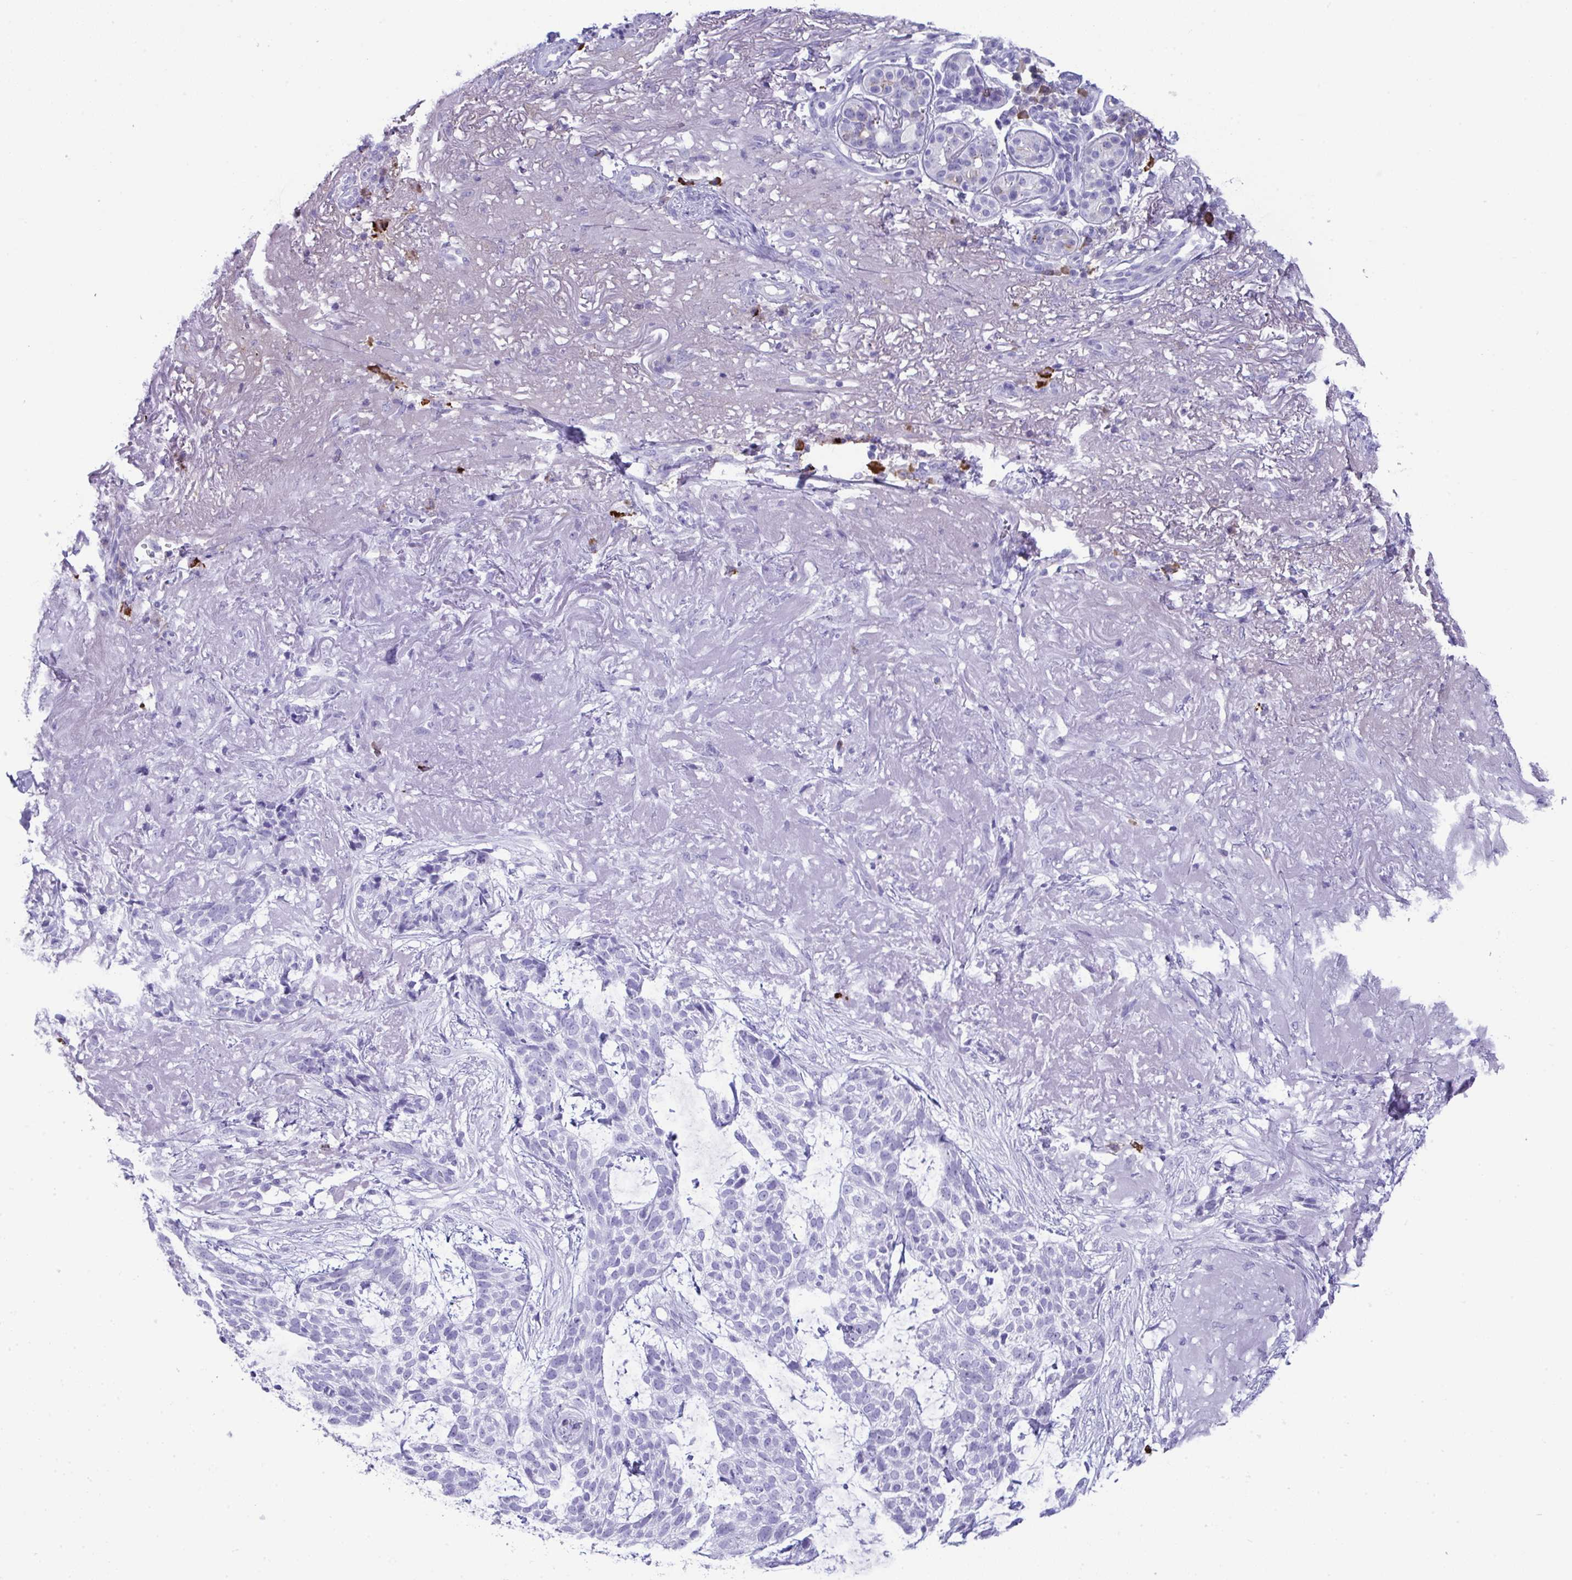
{"staining": {"intensity": "negative", "quantity": "none", "location": "none"}, "tissue": "skin cancer", "cell_type": "Tumor cells", "image_type": "cancer", "snomed": [{"axis": "morphology", "description": "Basal cell carcinoma"}, {"axis": "topography", "description": "Skin"}, {"axis": "topography", "description": "Skin of face"}], "caption": "Immunohistochemical staining of human basal cell carcinoma (skin) shows no significant staining in tumor cells.", "gene": "JCHAIN", "patient": {"sex": "female", "age": 80}}